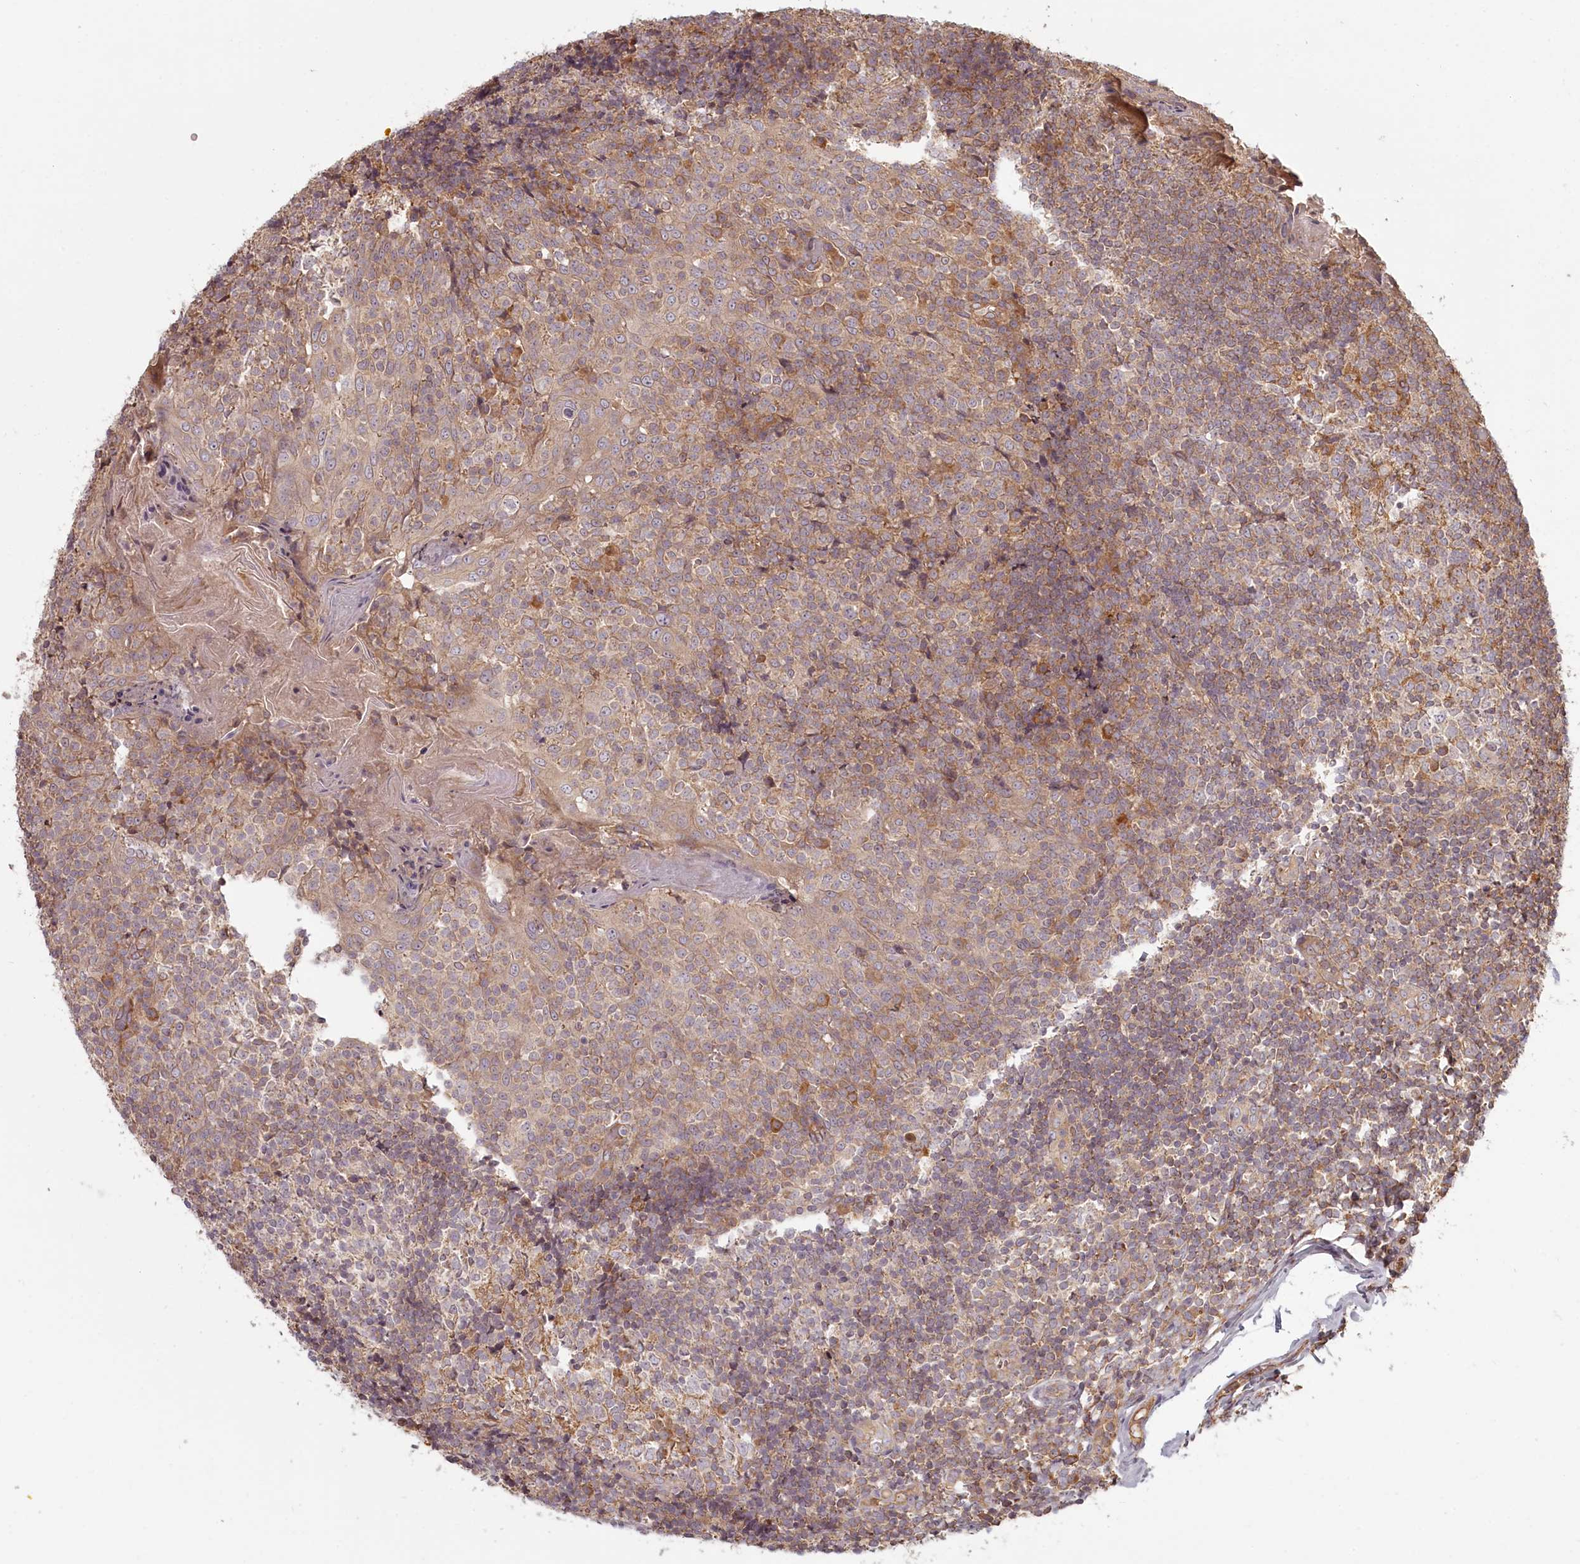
{"staining": {"intensity": "moderate", "quantity": "<25%", "location": "cytoplasmic/membranous"}, "tissue": "tonsil", "cell_type": "Germinal center cells", "image_type": "normal", "snomed": [{"axis": "morphology", "description": "Normal tissue, NOS"}, {"axis": "topography", "description": "Tonsil"}], "caption": "Immunohistochemistry (IHC) (DAB) staining of unremarkable human tonsil exhibits moderate cytoplasmic/membranous protein expression in about <25% of germinal center cells.", "gene": "TMIE", "patient": {"sex": "female", "age": 19}}